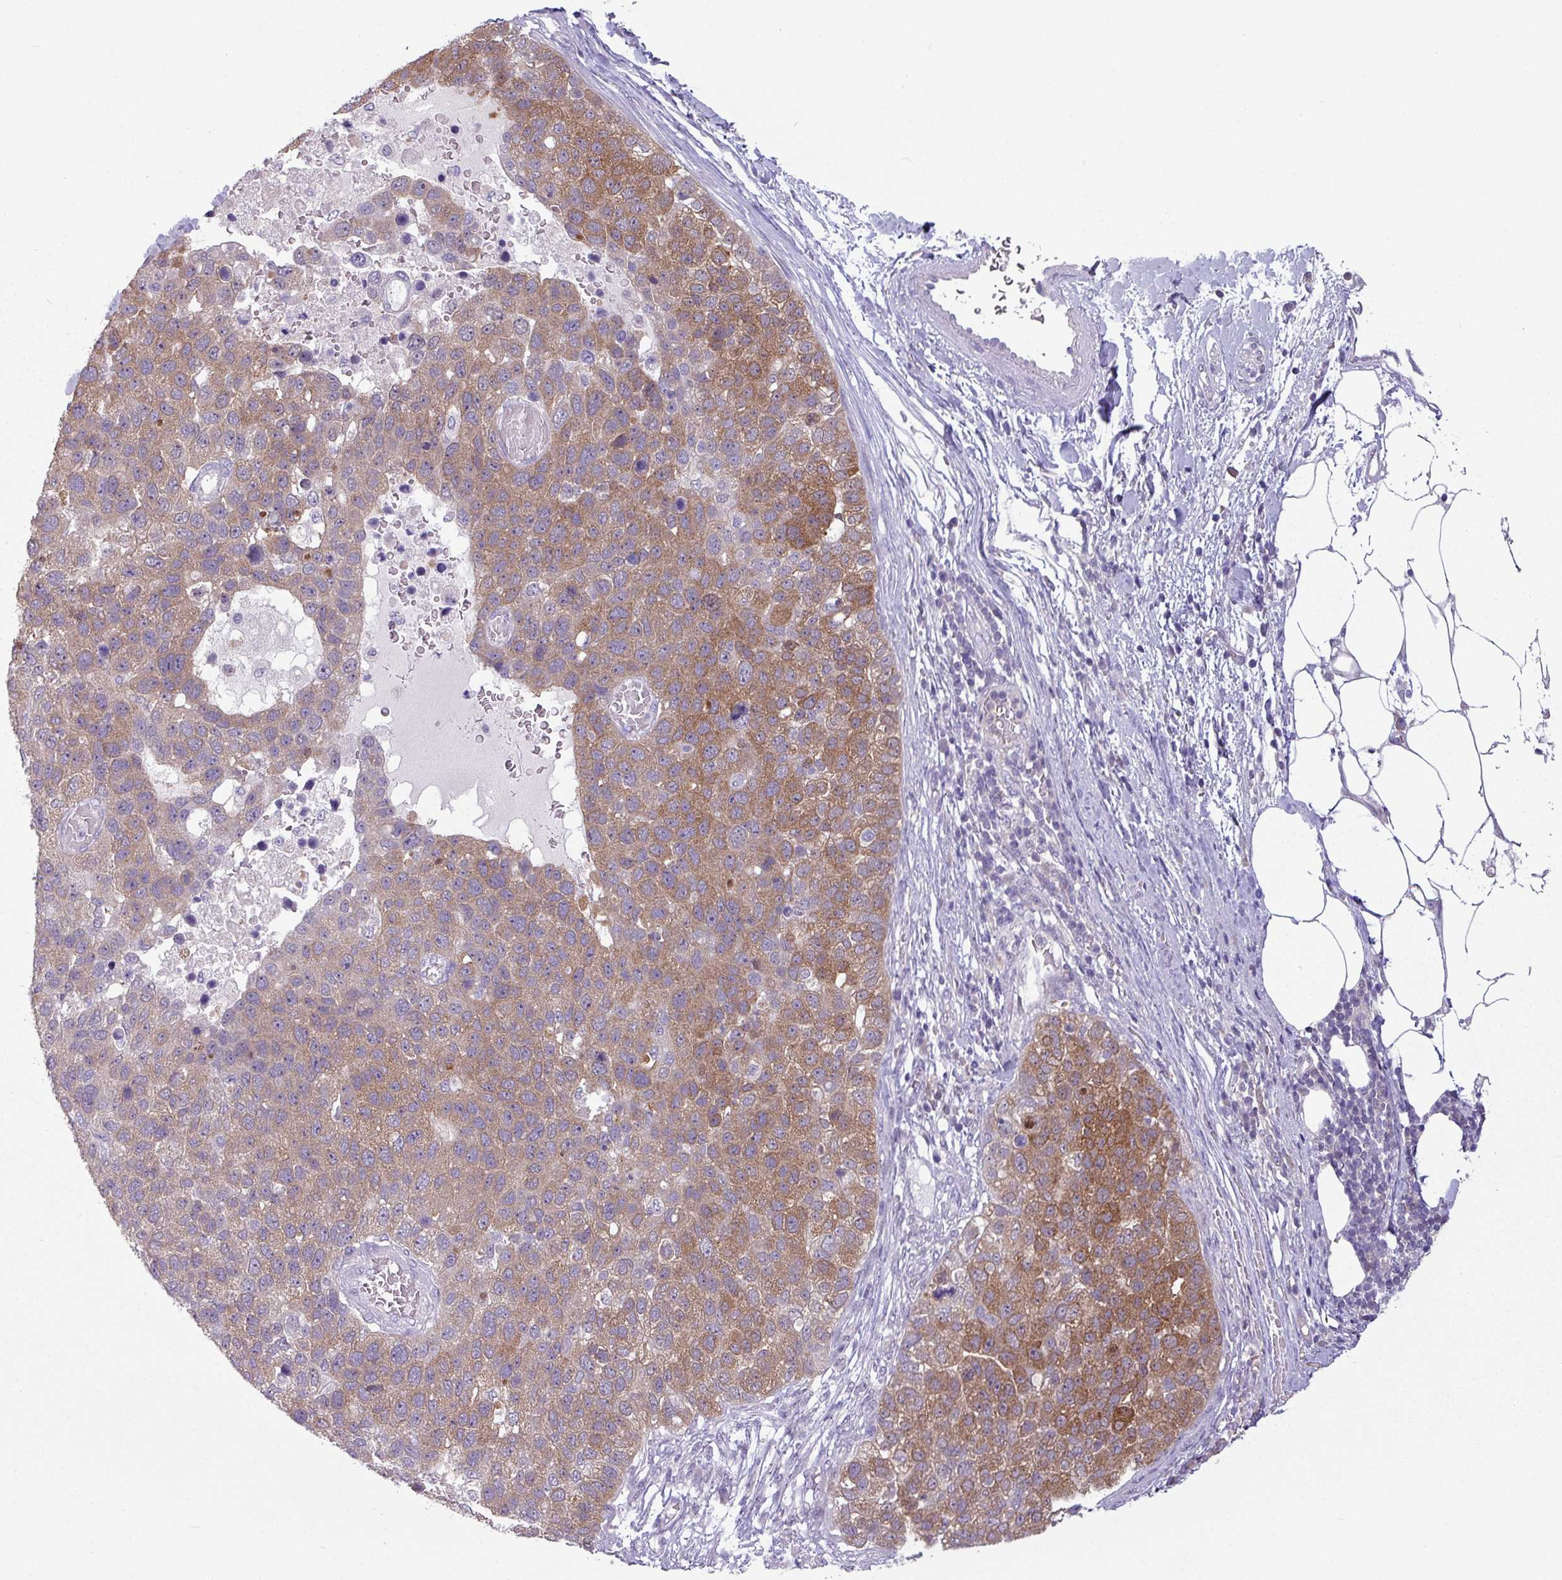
{"staining": {"intensity": "moderate", "quantity": ">75%", "location": "cytoplasmic/membranous"}, "tissue": "pancreatic cancer", "cell_type": "Tumor cells", "image_type": "cancer", "snomed": [{"axis": "morphology", "description": "Adenocarcinoma, NOS"}, {"axis": "topography", "description": "Pancreas"}], "caption": "Pancreatic cancer stained with a protein marker displays moderate staining in tumor cells.", "gene": "TTLL12", "patient": {"sex": "female", "age": 61}}